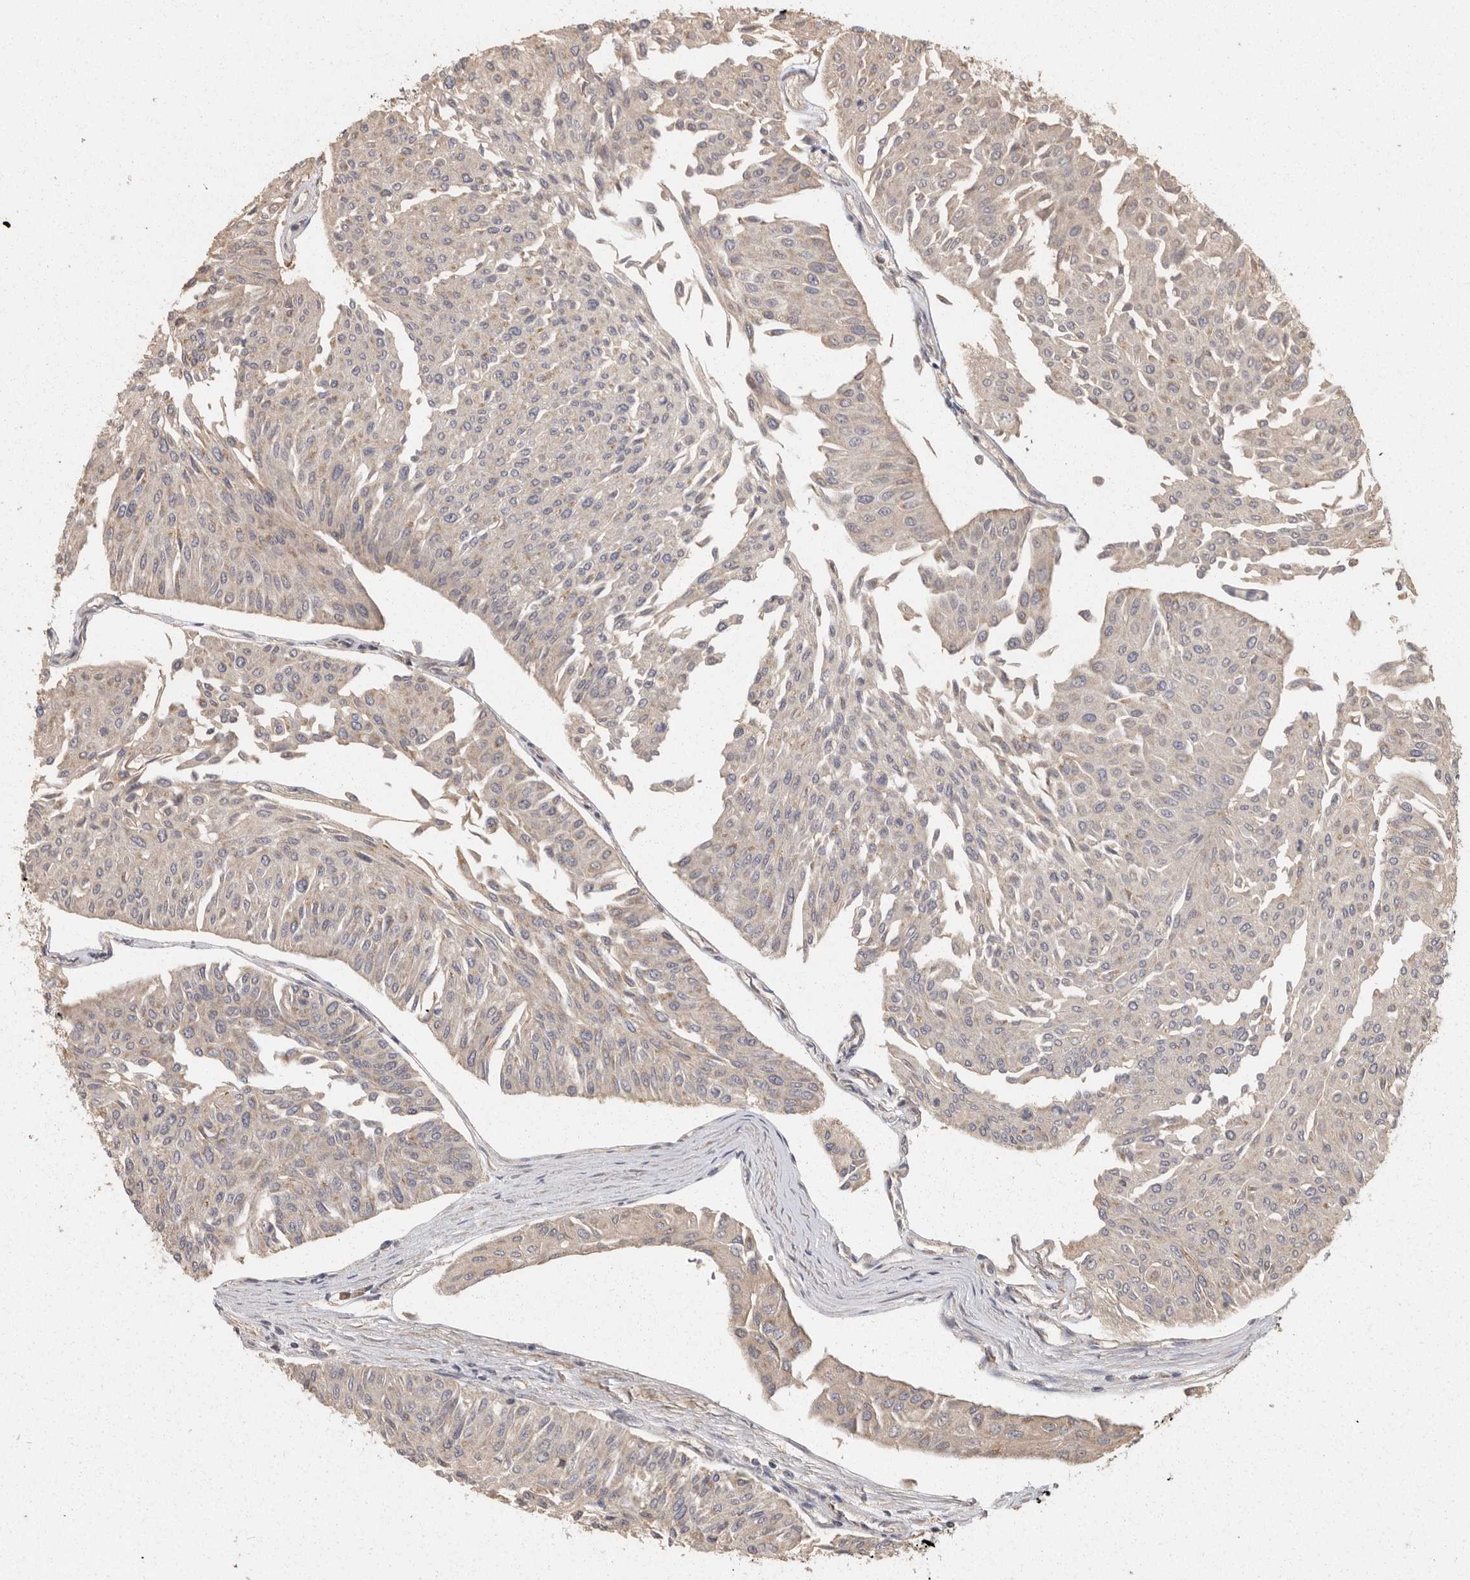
{"staining": {"intensity": "negative", "quantity": "none", "location": "none"}, "tissue": "urothelial cancer", "cell_type": "Tumor cells", "image_type": "cancer", "snomed": [{"axis": "morphology", "description": "Urothelial carcinoma, Low grade"}, {"axis": "topography", "description": "Urinary bladder"}], "caption": "Protein analysis of urothelial cancer demonstrates no significant positivity in tumor cells.", "gene": "BAIAP2", "patient": {"sex": "male", "age": 67}}